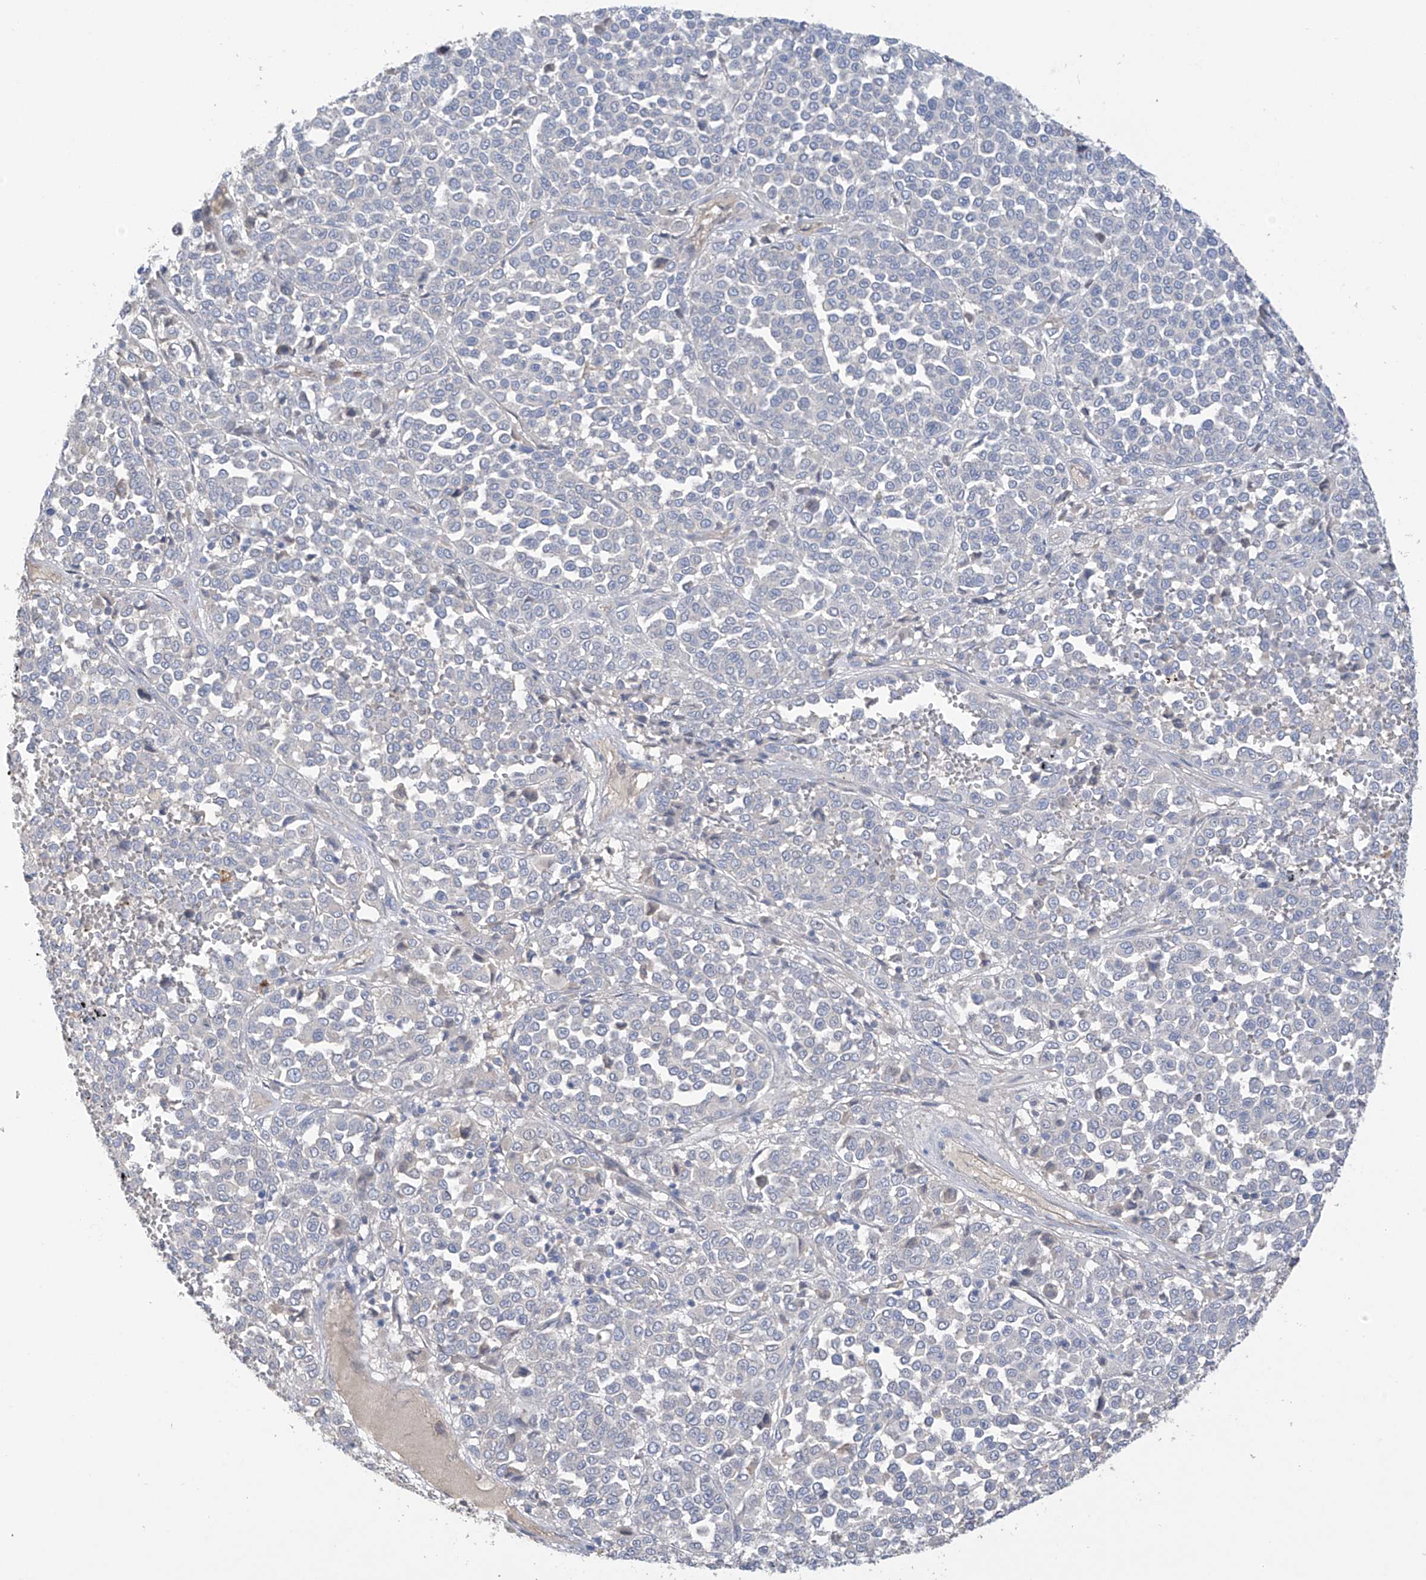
{"staining": {"intensity": "negative", "quantity": "none", "location": "none"}, "tissue": "melanoma", "cell_type": "Tumor cells", "image_type": "cancer", "snomed": [{"axis": "morphology", "description": "Malignant melanoma, Metastatic site"}, {"axis": "topography", "description": "Pancreas"}], "caption": "Human malignant melanoma (metastatic site) stained for a protein using IHC reveals no positivity in tumor cells.", "gene": "PRSS12", "patient": {"sex": "female", "age": 30}}